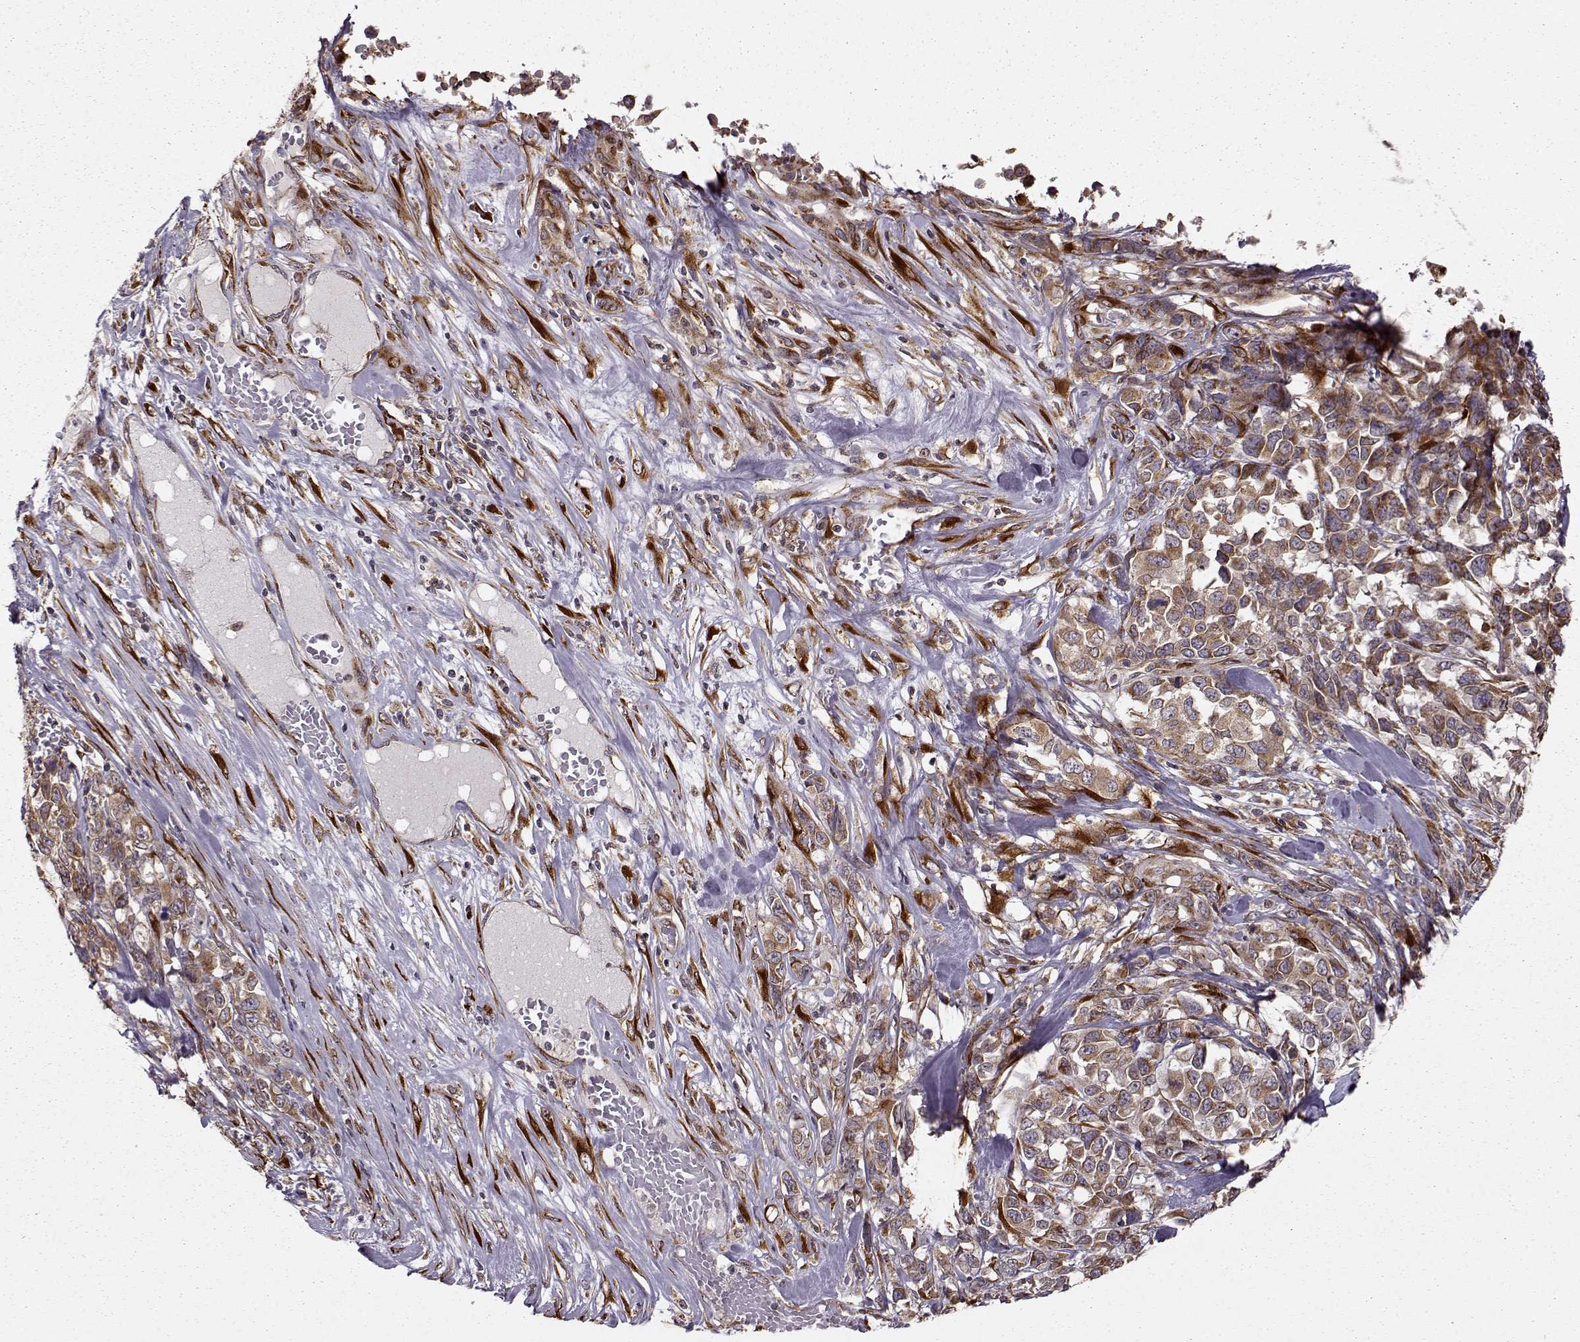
{"staining": {"intensity": "moderate", "quantity": "25%-75%", "location": "cytoplasmic/membranous"}, "tissue": "melanoma", "cell_type": "Tumor cells", "image_type": "cancer", "snomed": [{"axis": "morphology", "description": "Malignant melanoma, Metastatic site"}, {"axis": "topography", "description": "Skin"}], "caption": "Moderate cytoplasmic/membranous staining for a protein is appreciated in about 25%-75% of tumor cells of malignant melanoma (metastatic site) using IHC.", "gene": "YIPF5", "patient": {"sex": "male", "age": 84}}